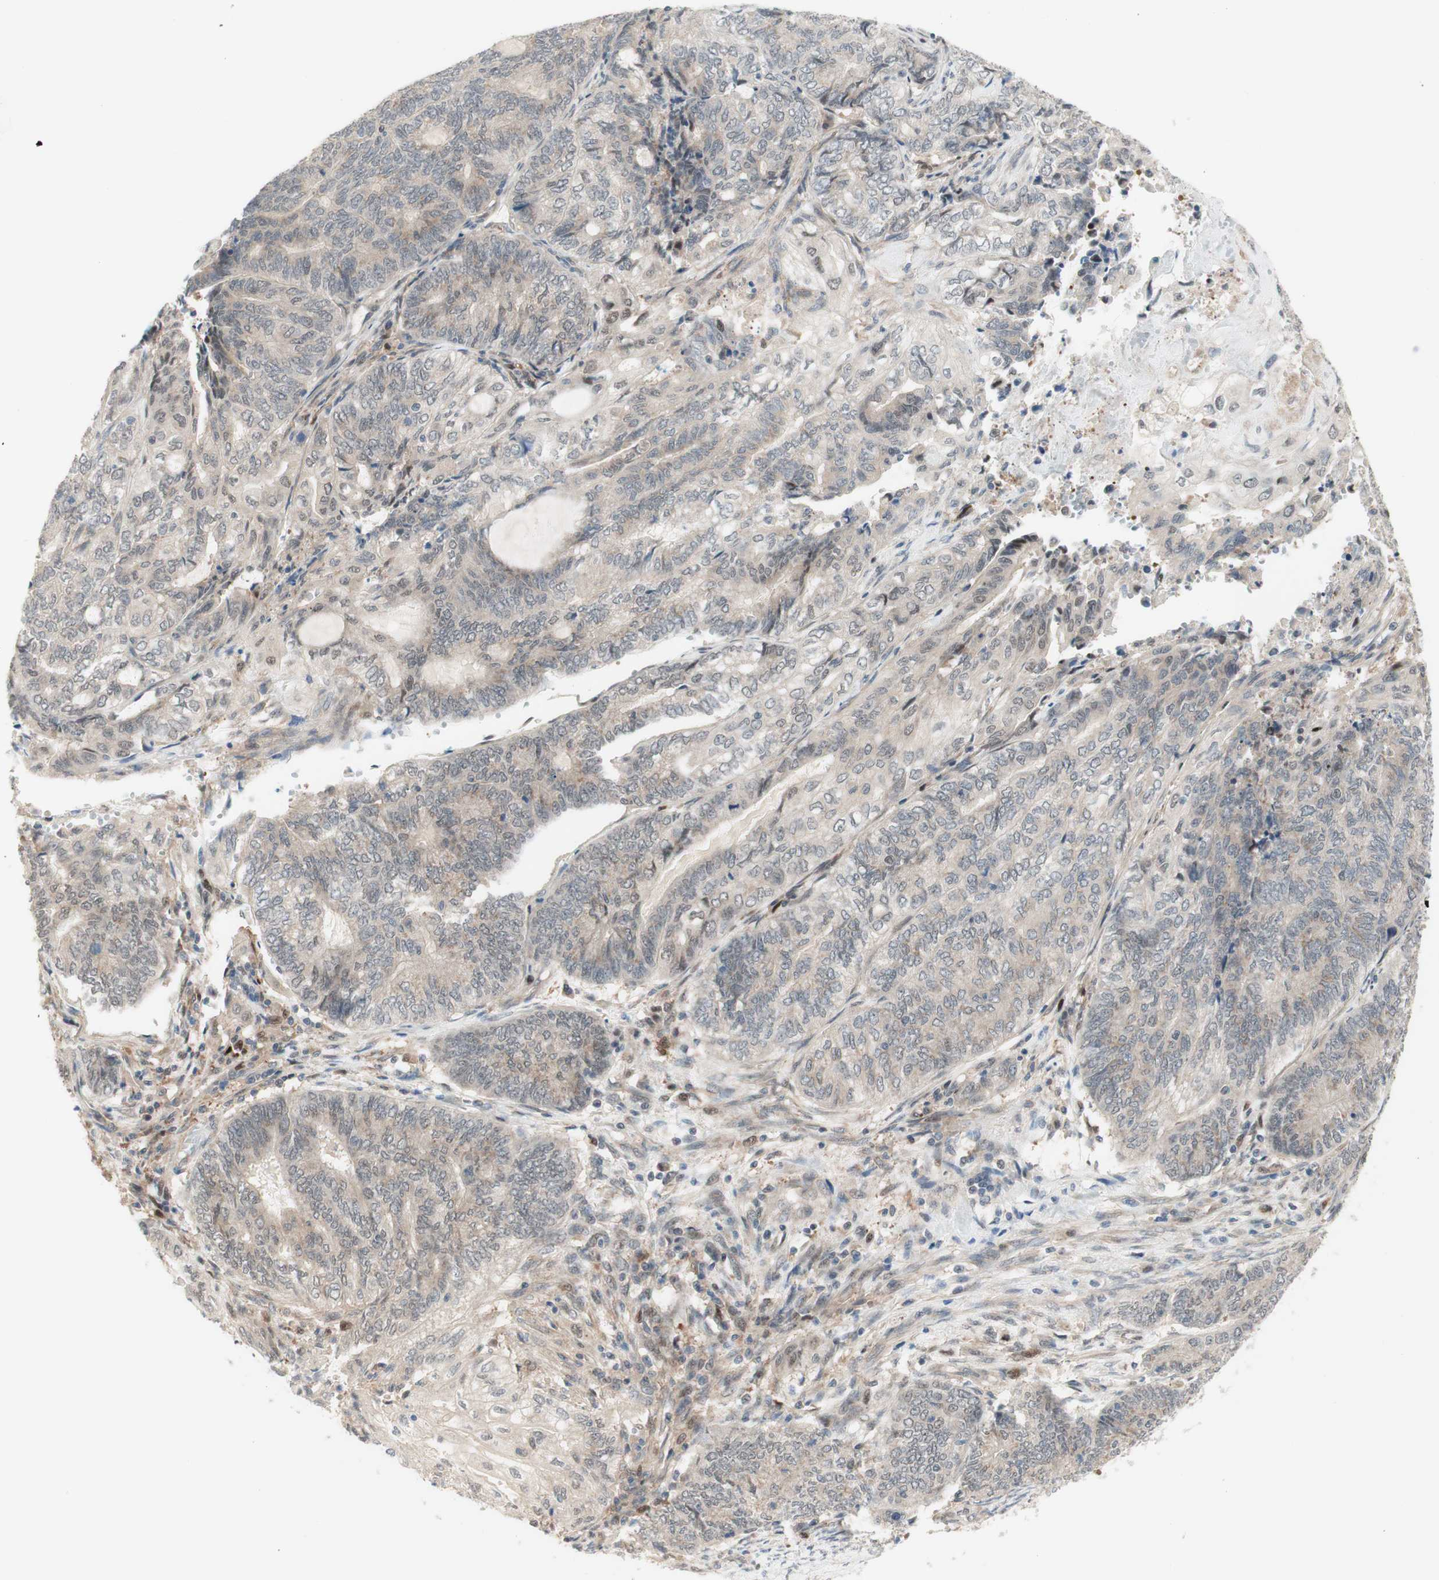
{"staining": {"intensity": "weak", "quantity": "<25%", "location": "cytoplasmic/membranous,nuclear"}, "tissue": "endometrial cancer", "cell_type": "Tumor cells", "image_type": "cancer", "snomed": [{"axis": "morphology", "description": "Adenocarcinoma, NOS"}, {"axis": "topography", "description": "Uterus"}, {"axis": "topography", "description": "Endometrium"}], "caption": "The micrograph displays no significant staining in tumor cells of endometrial adenocarcinoma.", "gene": "RFNG", "patient": {"sex": "female", "age": 70}}